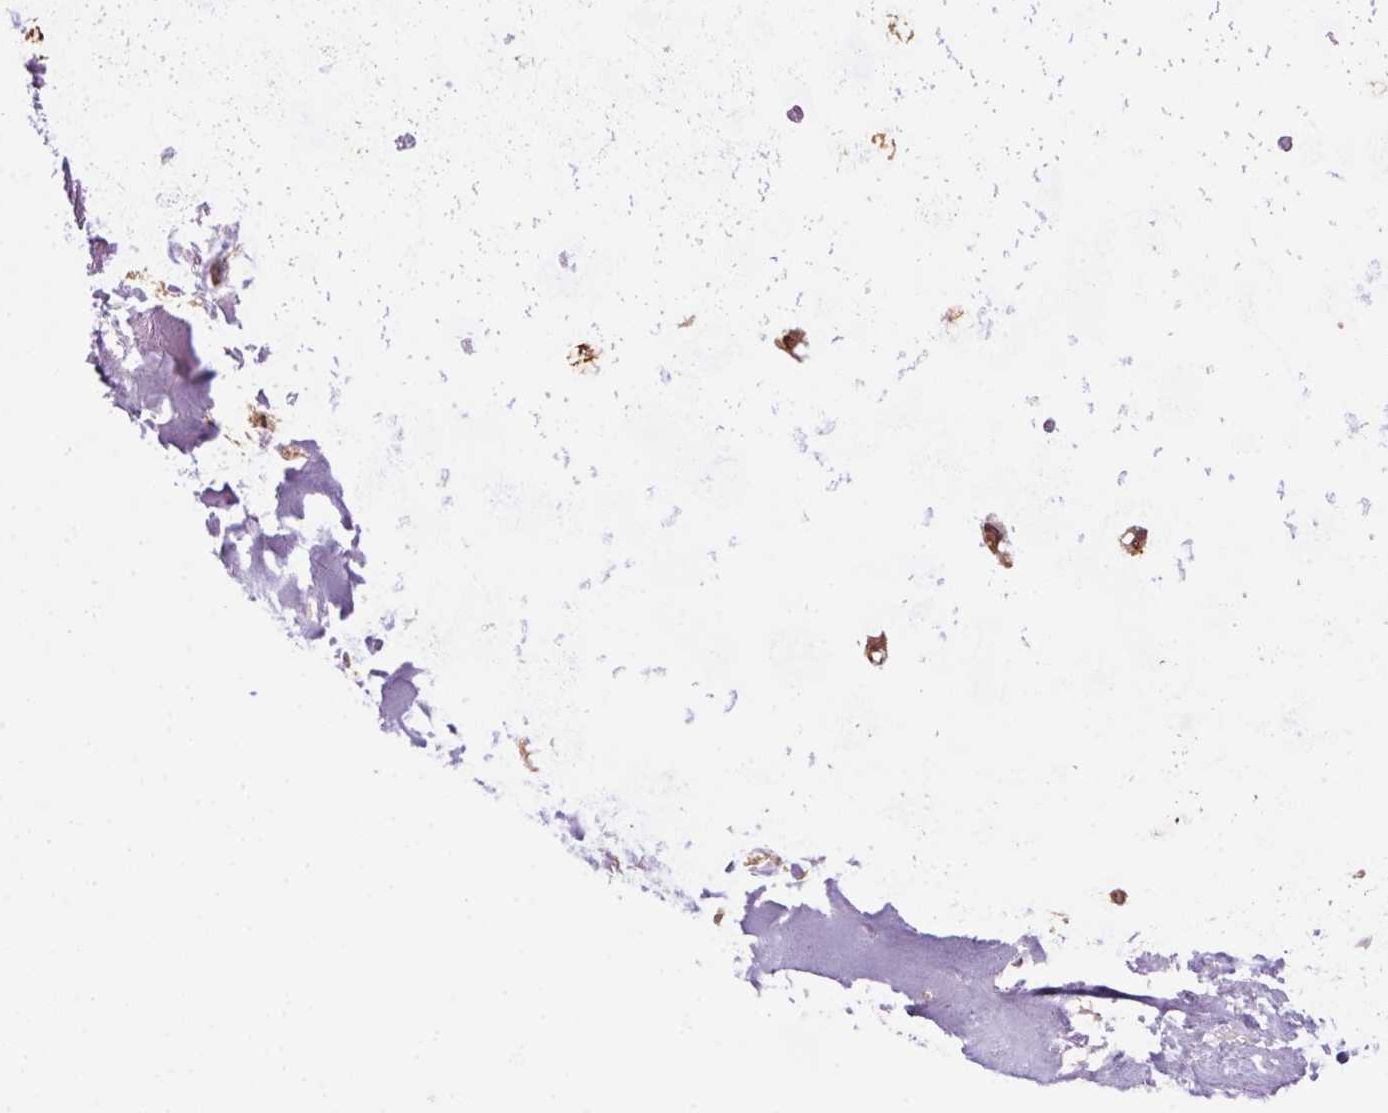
{"staining": {"intensity": "negative", "quantity": "none", "location": "none"}, "tissue": "adipose tissue", "cell_type": "Adipocytes", "image_type": "normal", "snomed": [{"axis": "morphology", "description": "Normal tissue, NOS"}, {"axis": "topography", "description": "Cartilage tissue"}], "caption": "Immunohistochemistry (IHC) histopathology image of normal human adipose tissue stained for a protein (brown), which displays no positivity in adipocytes.", "gene": "ADH5", "patient": {"sex": "male", "age": 57}}